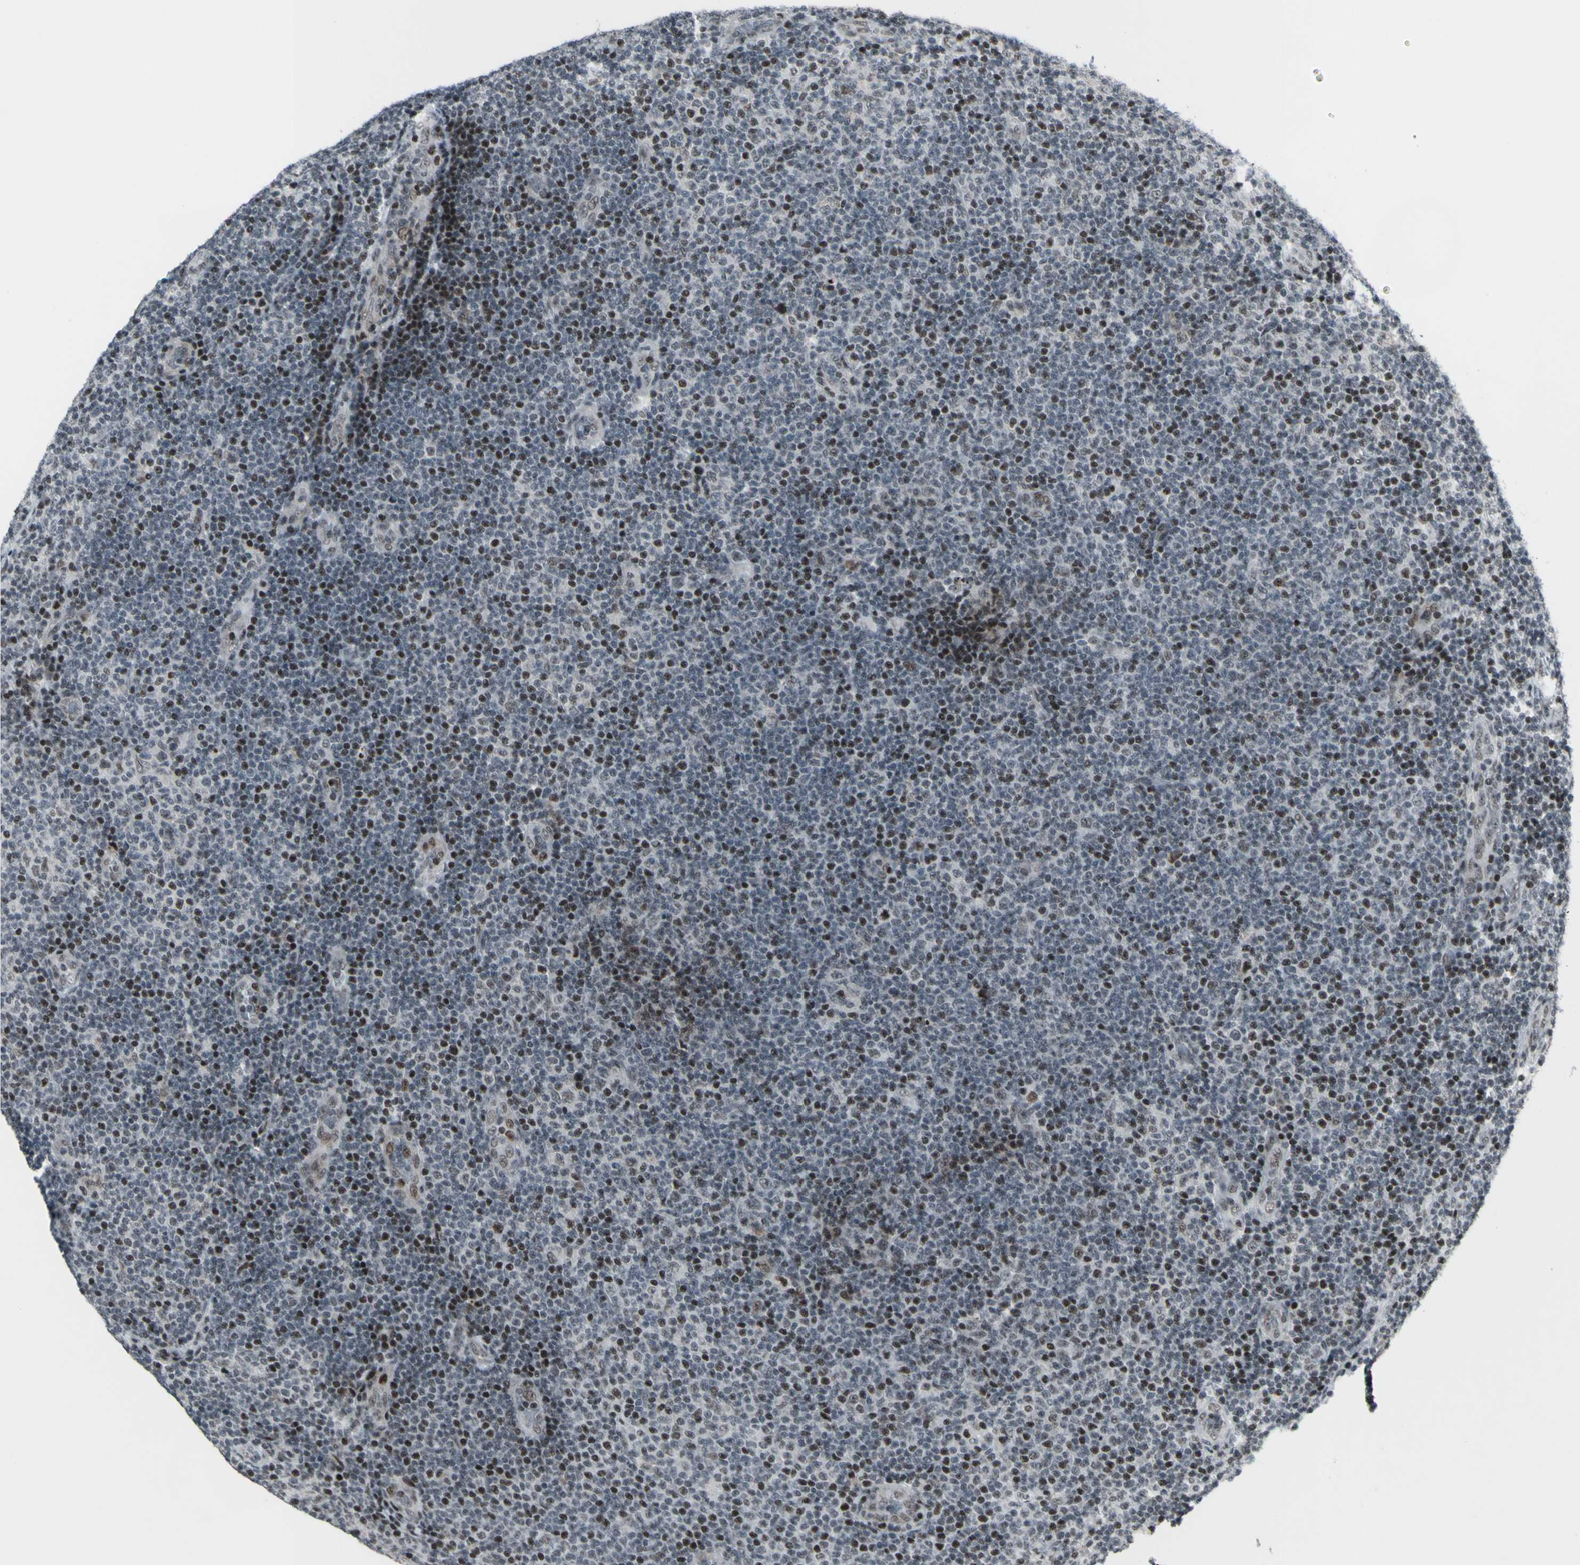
{"staining": {"intensity": "strong", "quantity": "25%-75%", "location": "nuclear"}, "tissue": "lymphoma", "cell_type": "Tumor cells", "image_type": "cancer", "snomed": [{"axis": "morphology", "description": "Malignant lymphoma, non-Hodgkin's type, Low grade"}, {"axis": "topography", "description": "Lymph node"}], "caption": "Human malignant lymphoma, non-Hodgkin's type (low-grade) stained for a protein (brown) demonstrates strong nuclear positive positivity in approximately 25%-75% of tumor cells.", "gene": "SUPT6H", "patient": {"sex": "male", "age": 83}}